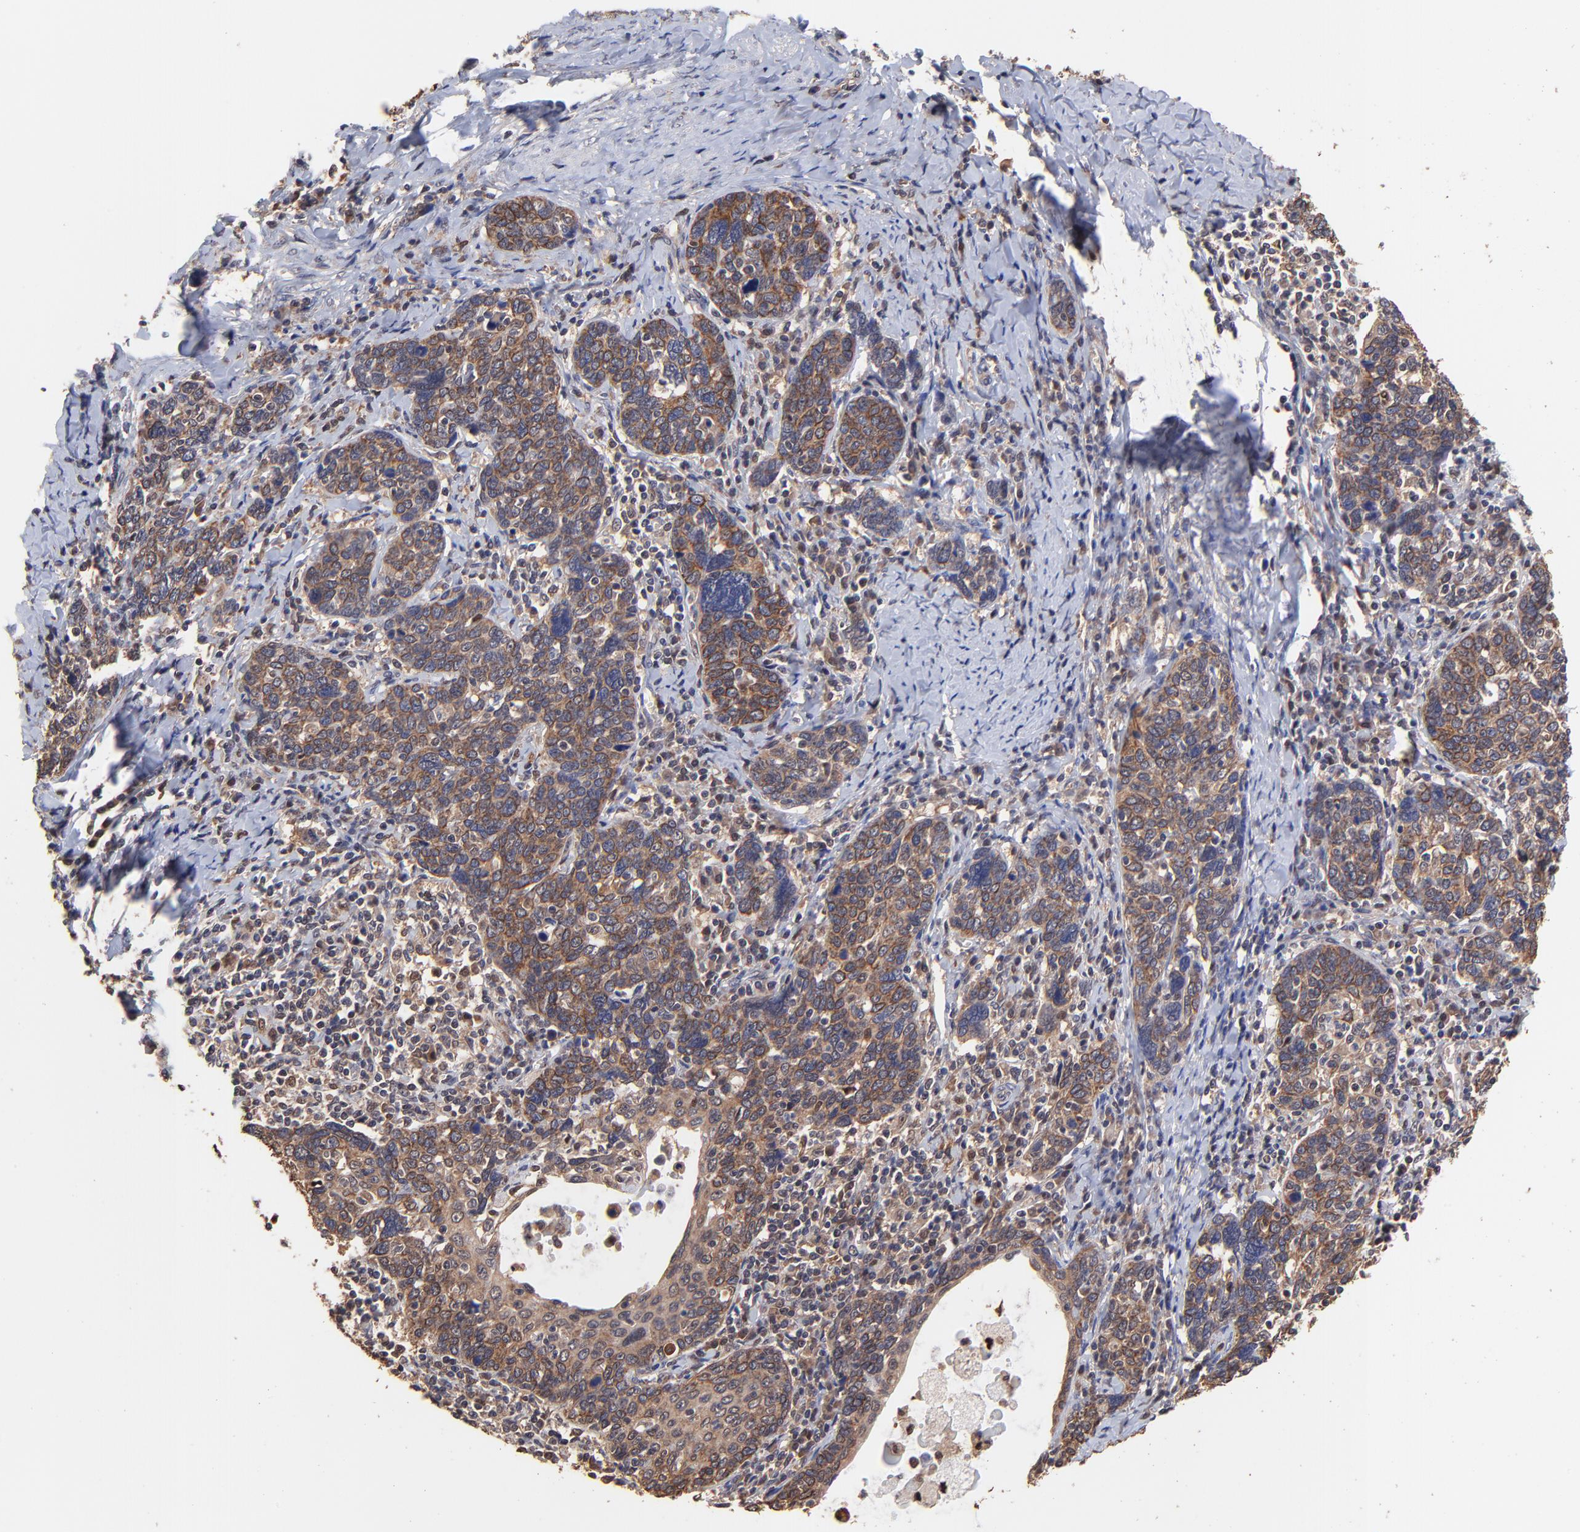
{"staining": {"intensity": "strong", "quantity": ">75%", "location": "cytoplasmic/membranous"}, "tissue": "cervical cancer", "cell_type": "Tumor cells", "image_type": "cancer", "snomed": [{"axis": "morphology", "description": "Squamous cell carcinoma, NOS"}, {"axis": "topography", "description": "Cervix"}], "caption": "Strong cytoplasmic/membranous expression for a protein is present in about >75% of tumor cells of squamous cell carcinoma (cervical) using IHC.", "gene": "PSMA6", "patient": {"sex": "female", "age": 41}}